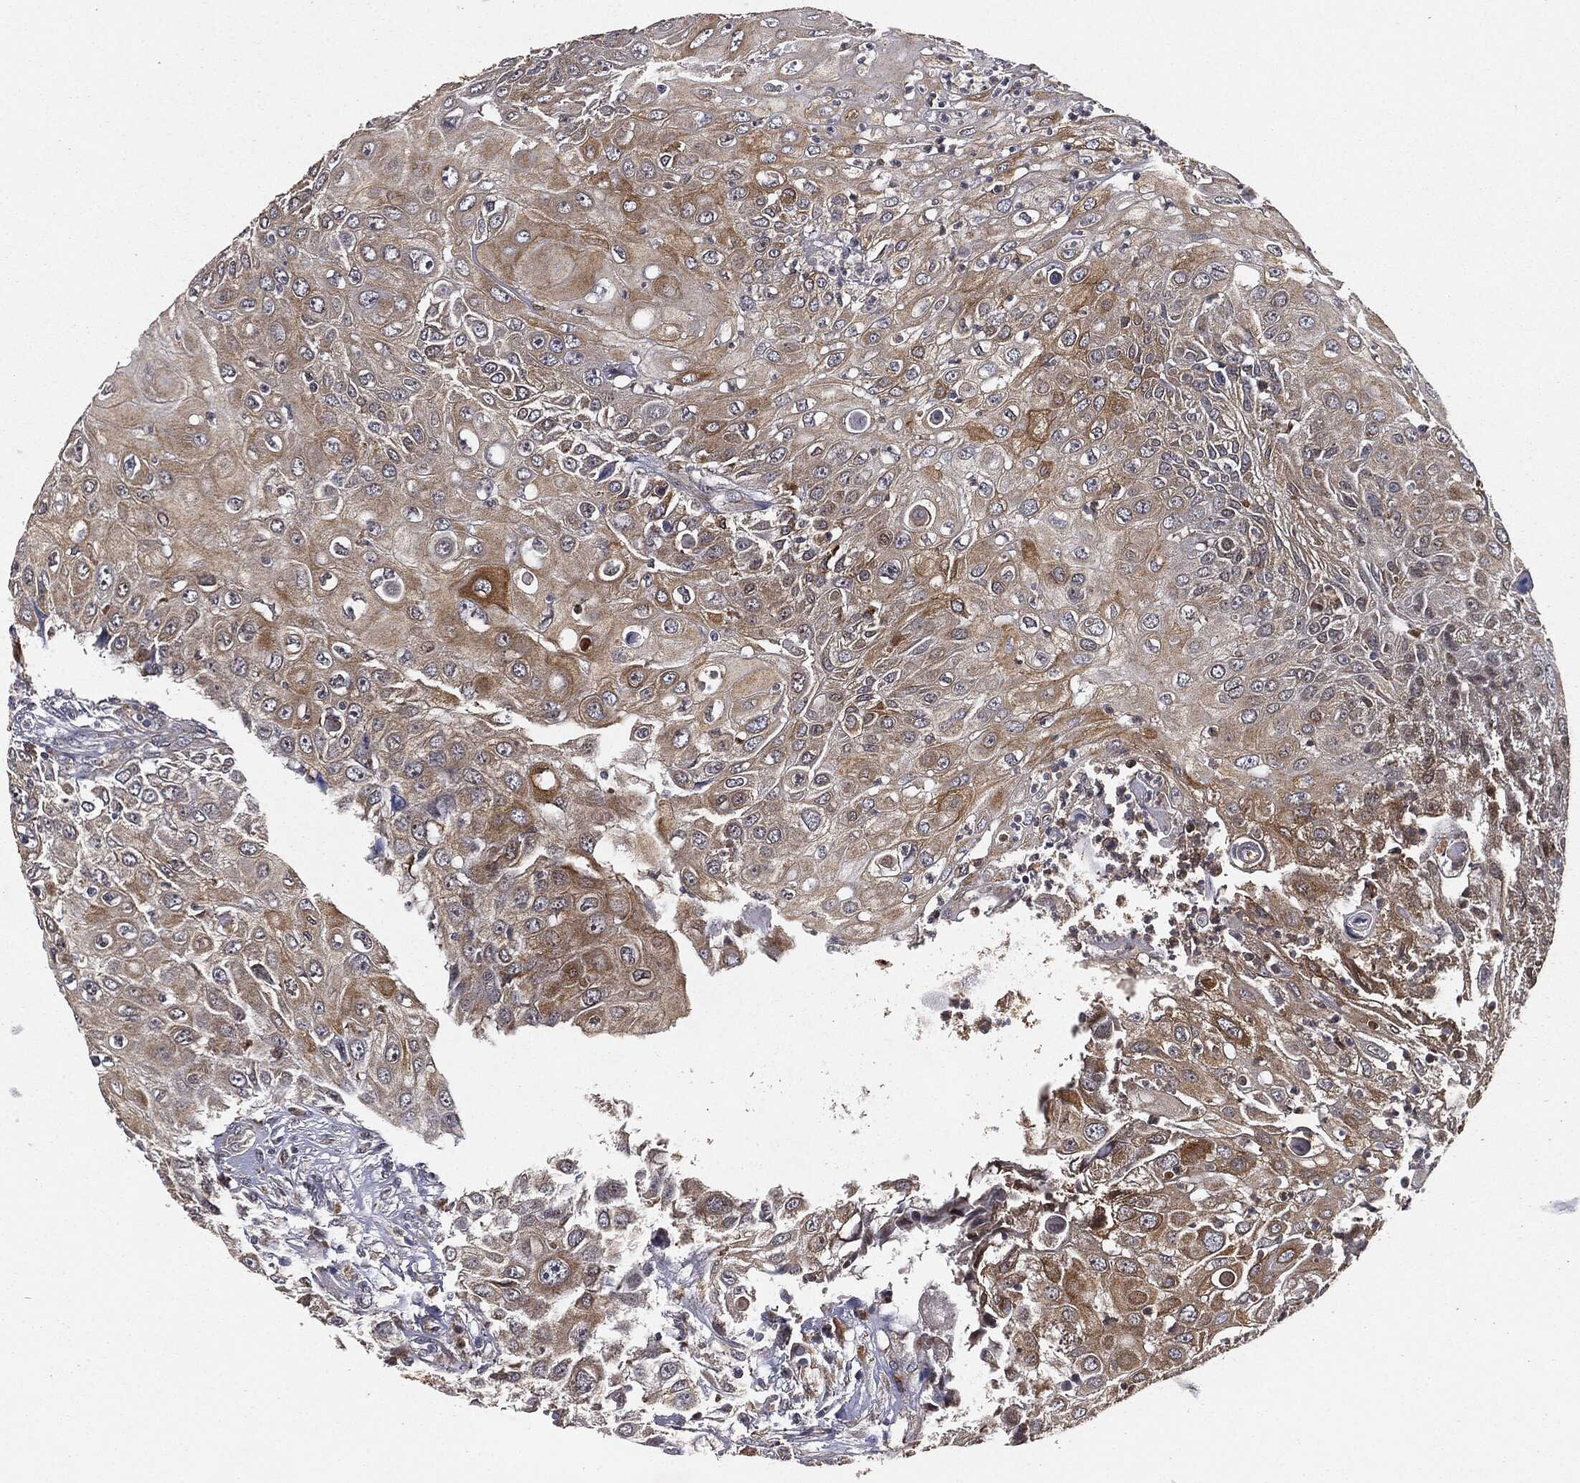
{"staining": {"intensity": "moderate", "quantity": ">75%", "location": "cytoplasmic/membranous"}, "tissue": "urothelial cancer", "cell_type": "Tumor cells", "image_type": "cancer", "snomed": [{"axis": "morphology", "description": "Urothelial carcinoma, High grade"}, {"axis": "topography", "description": "Urinary bladder"}], "caption": "High-power microscopy captured an immunohistochemistry (IHC) photomicrograph of high-grade urothelial carcinoma, revealing moderate cytoplasmic/membranous expression in approximately >75% of tumor cells.", "gene": "MIER2", "patient": {"sex": "female", "age": 79}}